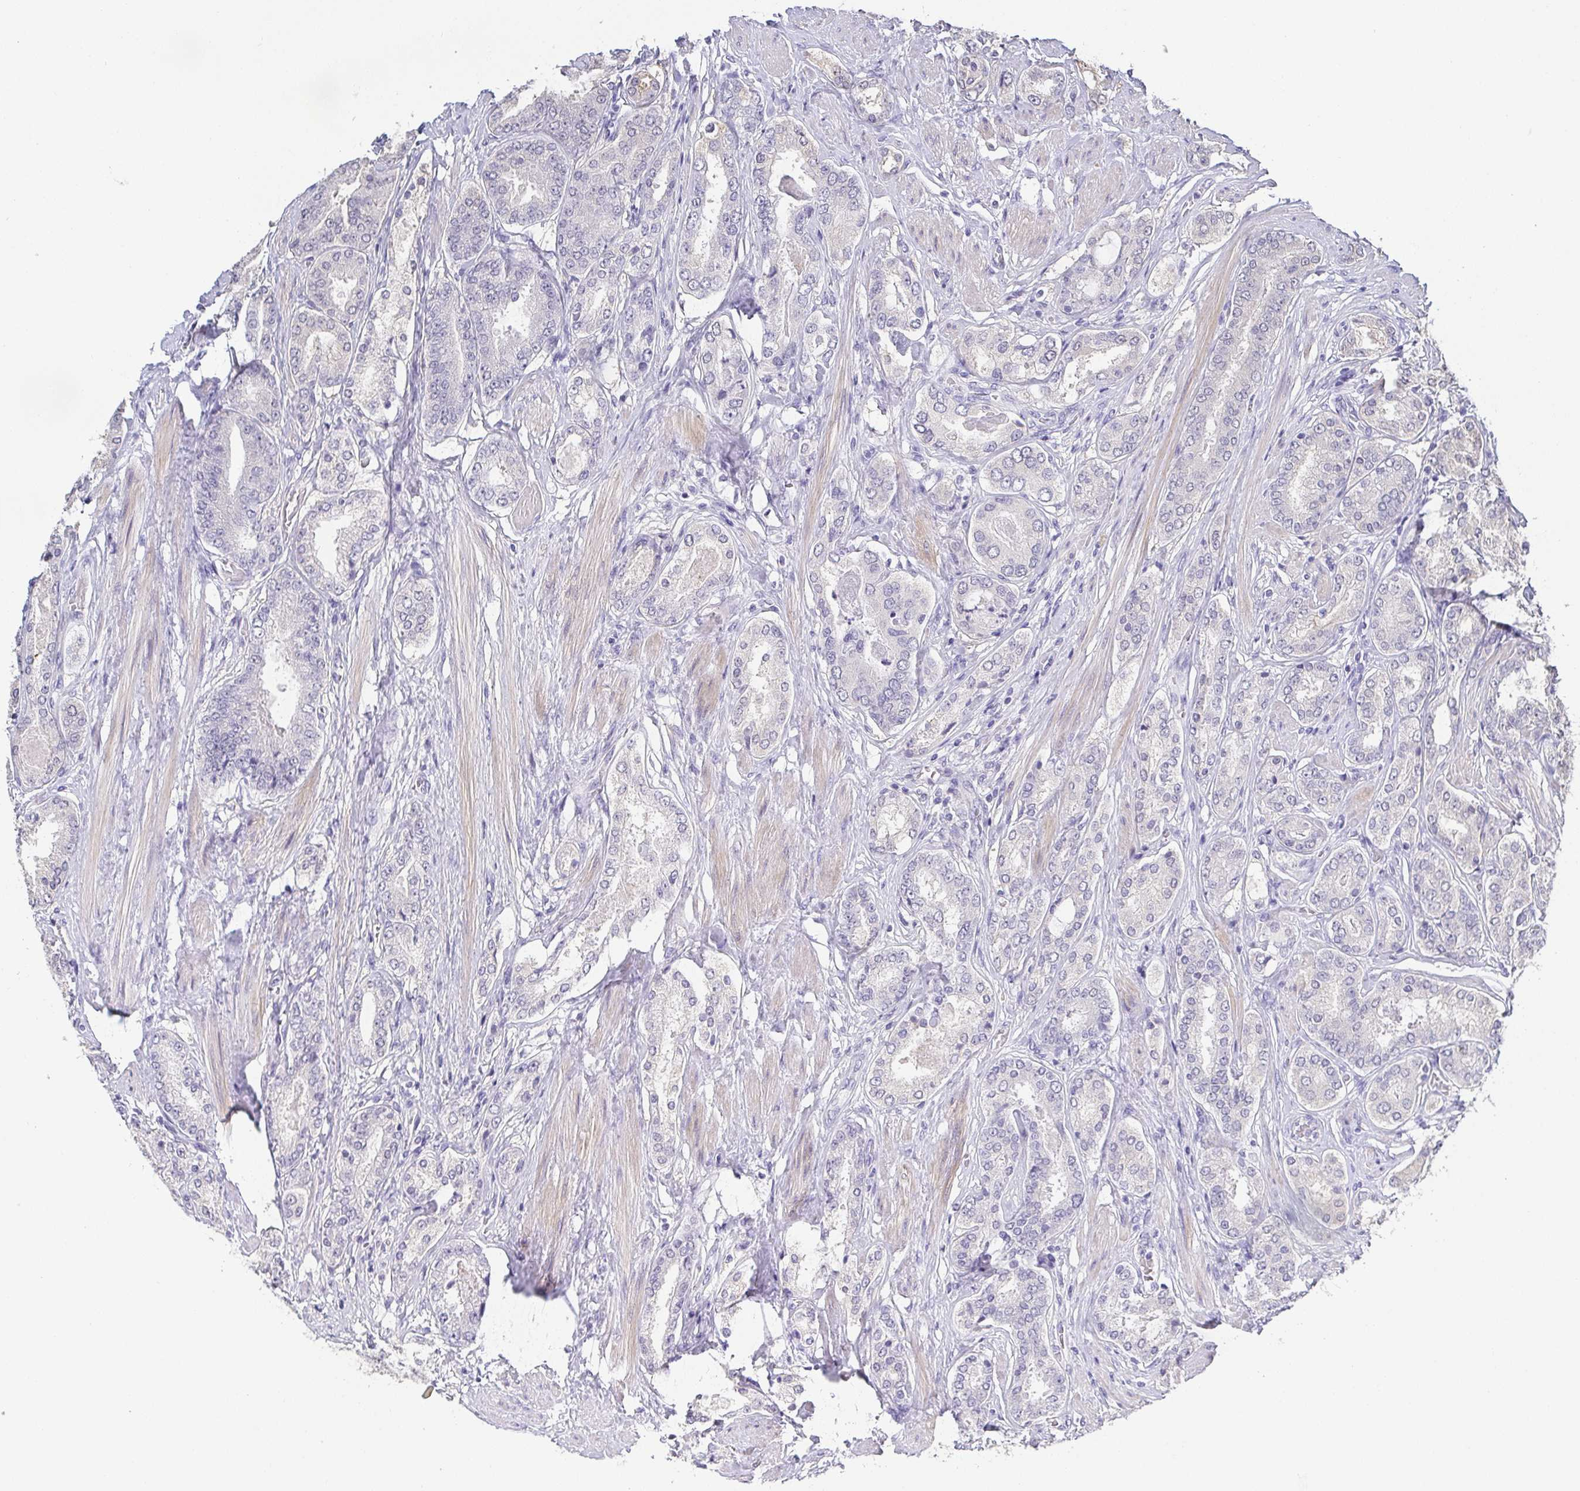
{"staining": {"intensity": "negative", "quantity": "none", "location": "none"}, "tissue": "prostate cancer", "cell_type": "Tumor cells", "image_type": "cancer", "snomed": [{"axis": "morphology", "description": "Adenocarcinoma, High grade"}, {"axis": "topography", "description": "Prostate"}], "caption": "DAB immunohistochemical staining of human prostate adenocarcinoma (high-grade) demonstrates no significant staining in tumor cells. The staining was performed using DAB (3,3'-diaminobenzidine) to visualize the protein expression in brown, while the nuclei were stained in blue with hematoxylin (Magnification: 20x).", "gene": "RNASE7", "patient": {"sex": "male", "age": 63}}